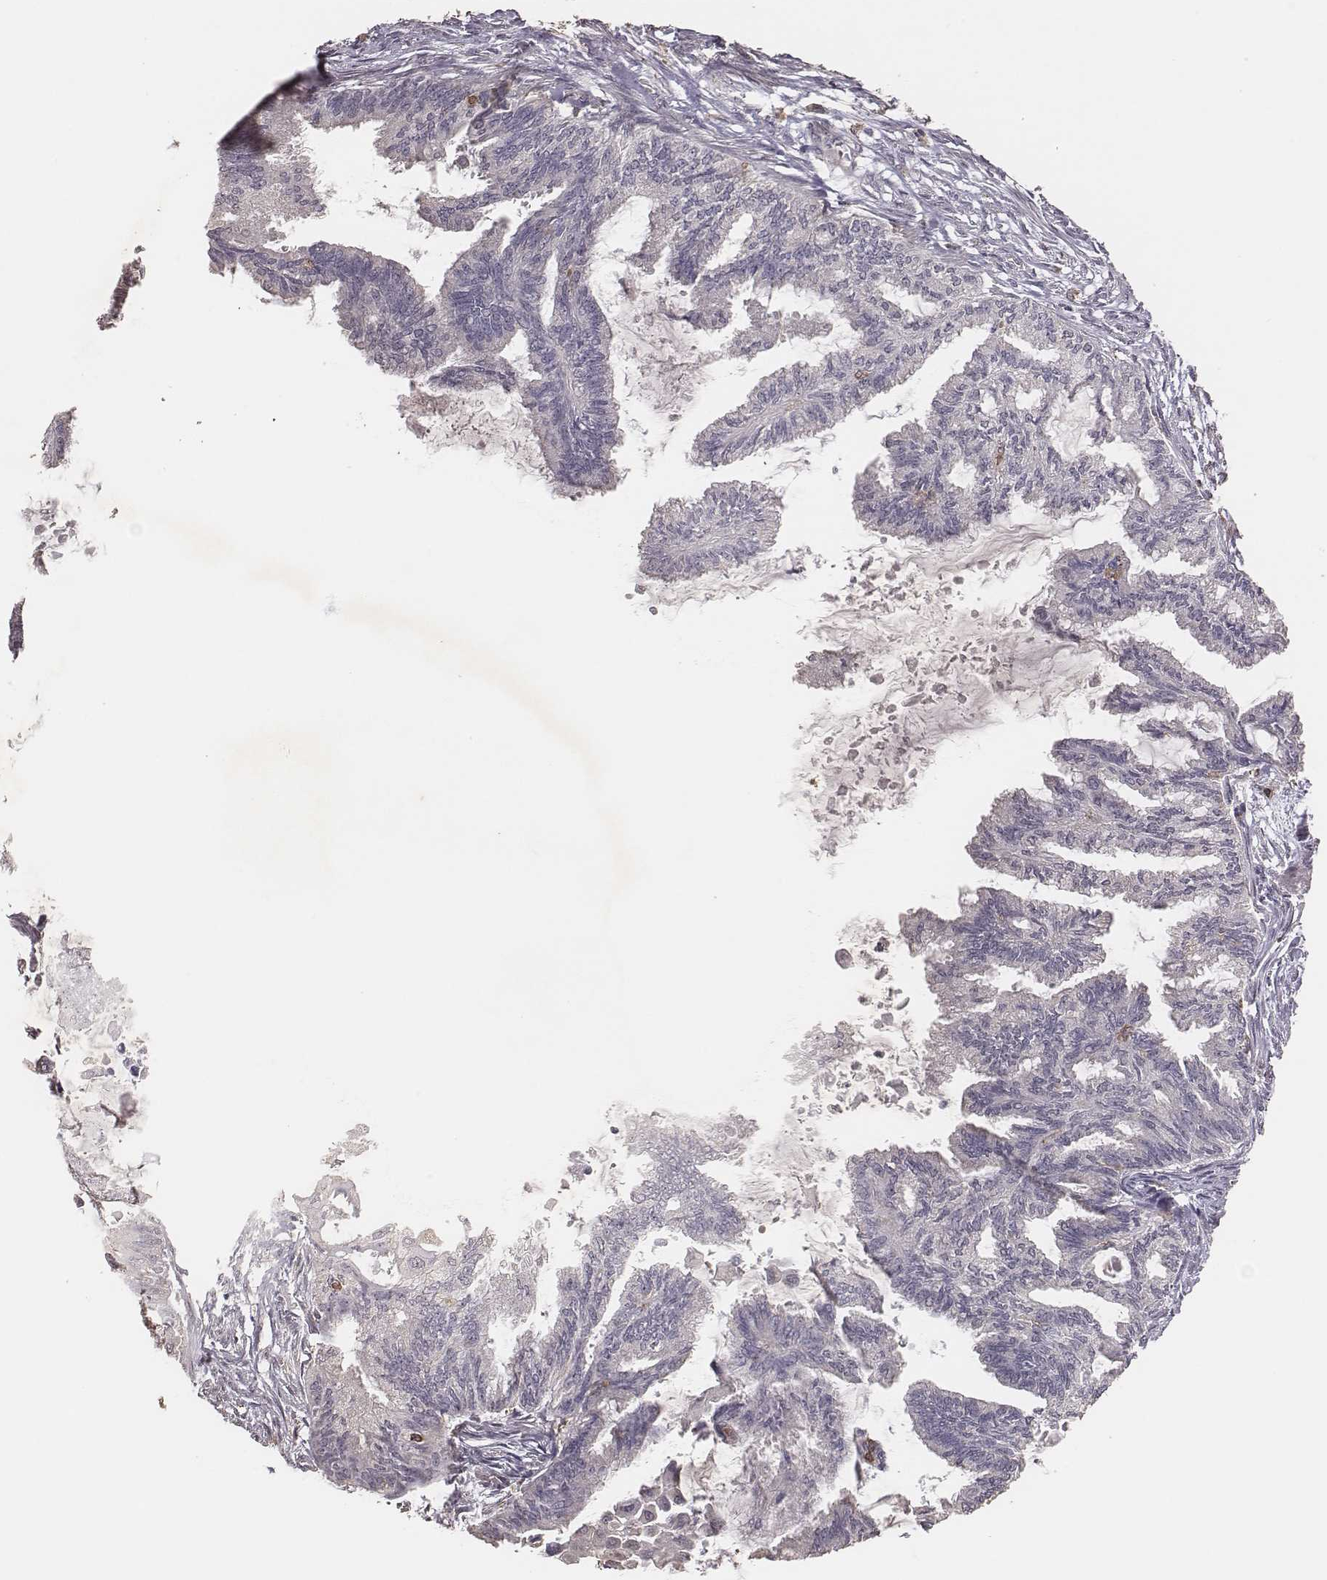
{"staining": {"intensity": "negative", "quantity": "none", "location": "none"}, "tissue": "endometrial cancer", "cell_type": "Tumor cells", "image_type": "cancer", "snomed": [{"axis": "morphology", "description": "Adenocarcinoma, NOS"}, {"axis": "topography", "description": "Endometrium"}], "caption": "IHC photomicrograph of human endometrial cancer stained for a protein (brown), which exhibits no staining in tumor cells. (IHC, brightfield microscopy, high magnification).", "gene": "PILRA", "patient": {"sex": "female", "age": 86}}